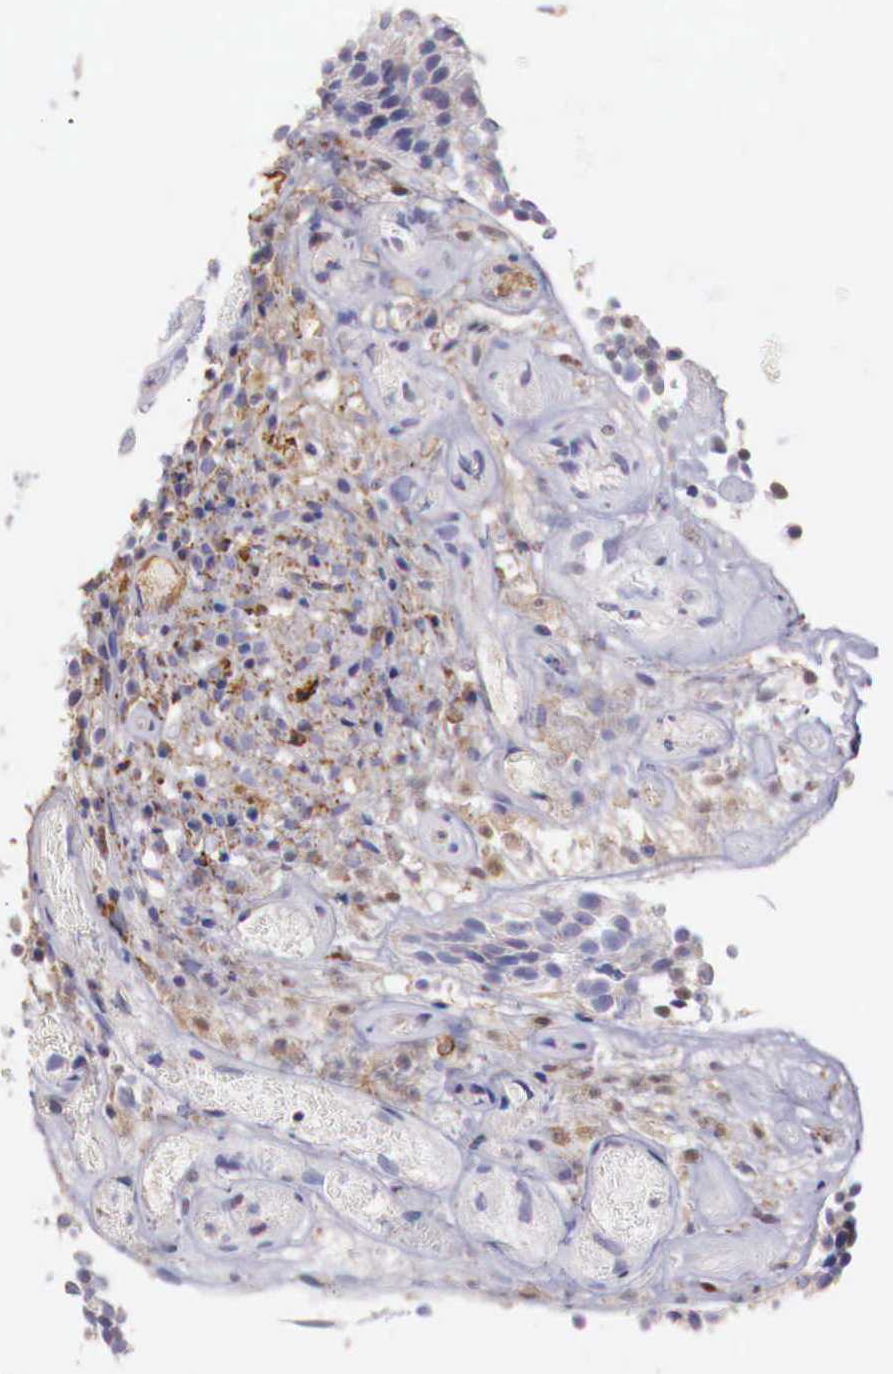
{"staining": {"intensity": "weak", "quantity": "<25%", "location": "cytoplasmic/membranous"}, "tissue": "urothelial cancer", "cell_type": "Tumor cells", "image_type": "cancer", "snomed": [{"axis": "morphology", "description": "Urothelial carcinoma, Low grade"}, {"axis": "topography", "description": "Urinary bladder"}], "caption": "The micrograph displays no staining of tumor cells in low-grade urothelial carcinoma. (Immunohistochemistry (ihc), brightfield microscopy, high magnification).", "gene": "XPNPEP2", "patient": {"sex": "male", "age": 85}}